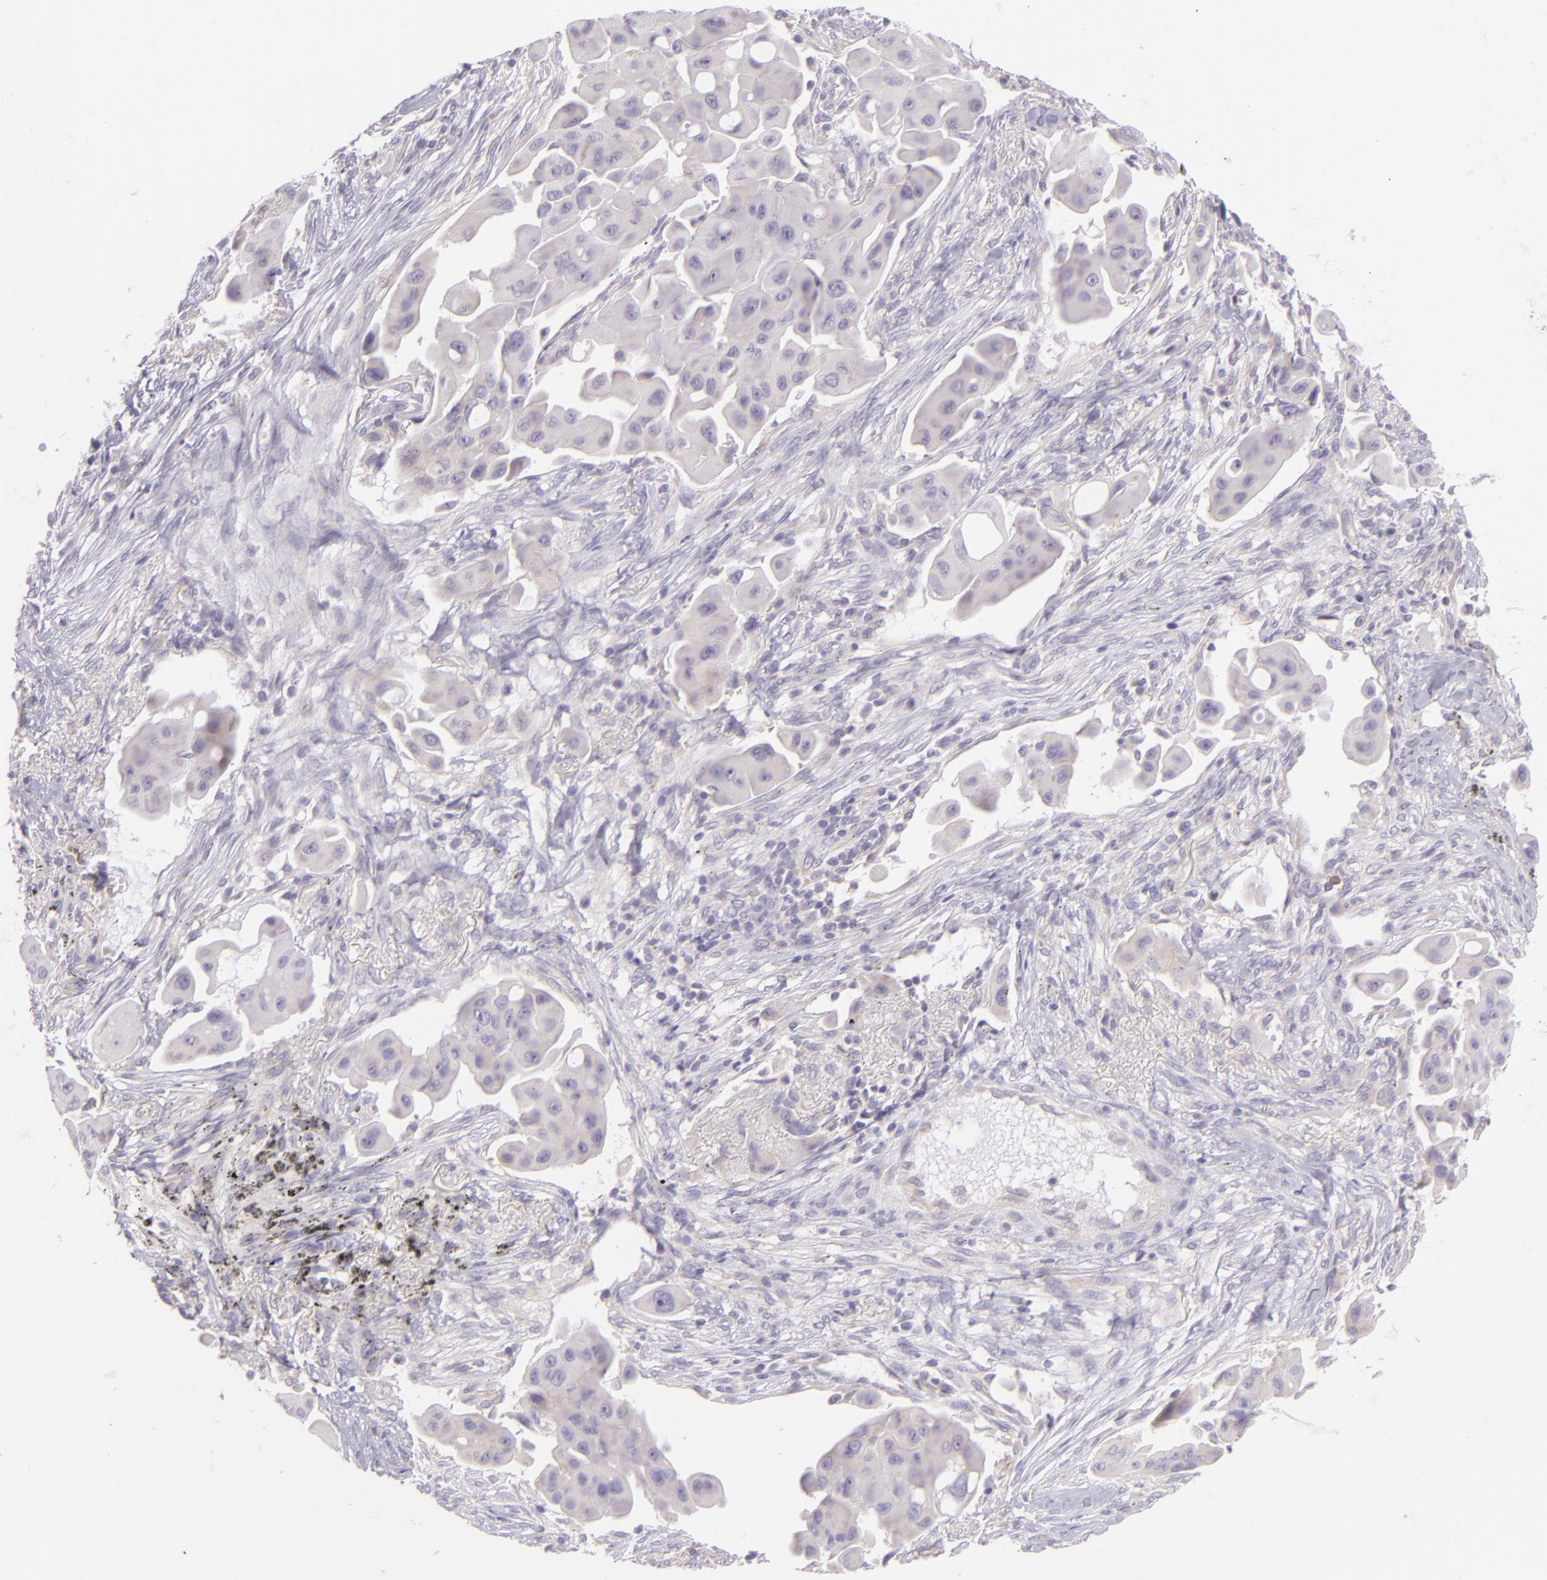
{"staining": {"intensity": "negative", "quantity": "none", "location": "none"}, "tissue": "lung cancer", "cell_type": "Tumor cells", "image_type": "cancer", "snomed": [{"axis": "morphology", "description": "Adenocarcinoma, NOS"}, {"axis": "topography", "description": "Lung"}], "caption": "Lung cancer (adenocarcinoma) was stained to show a protein in brown. There is no significant staining in tumor cells.", "gene": "ZC3H7B", "patient": {"sex": "male", "age": 68}}